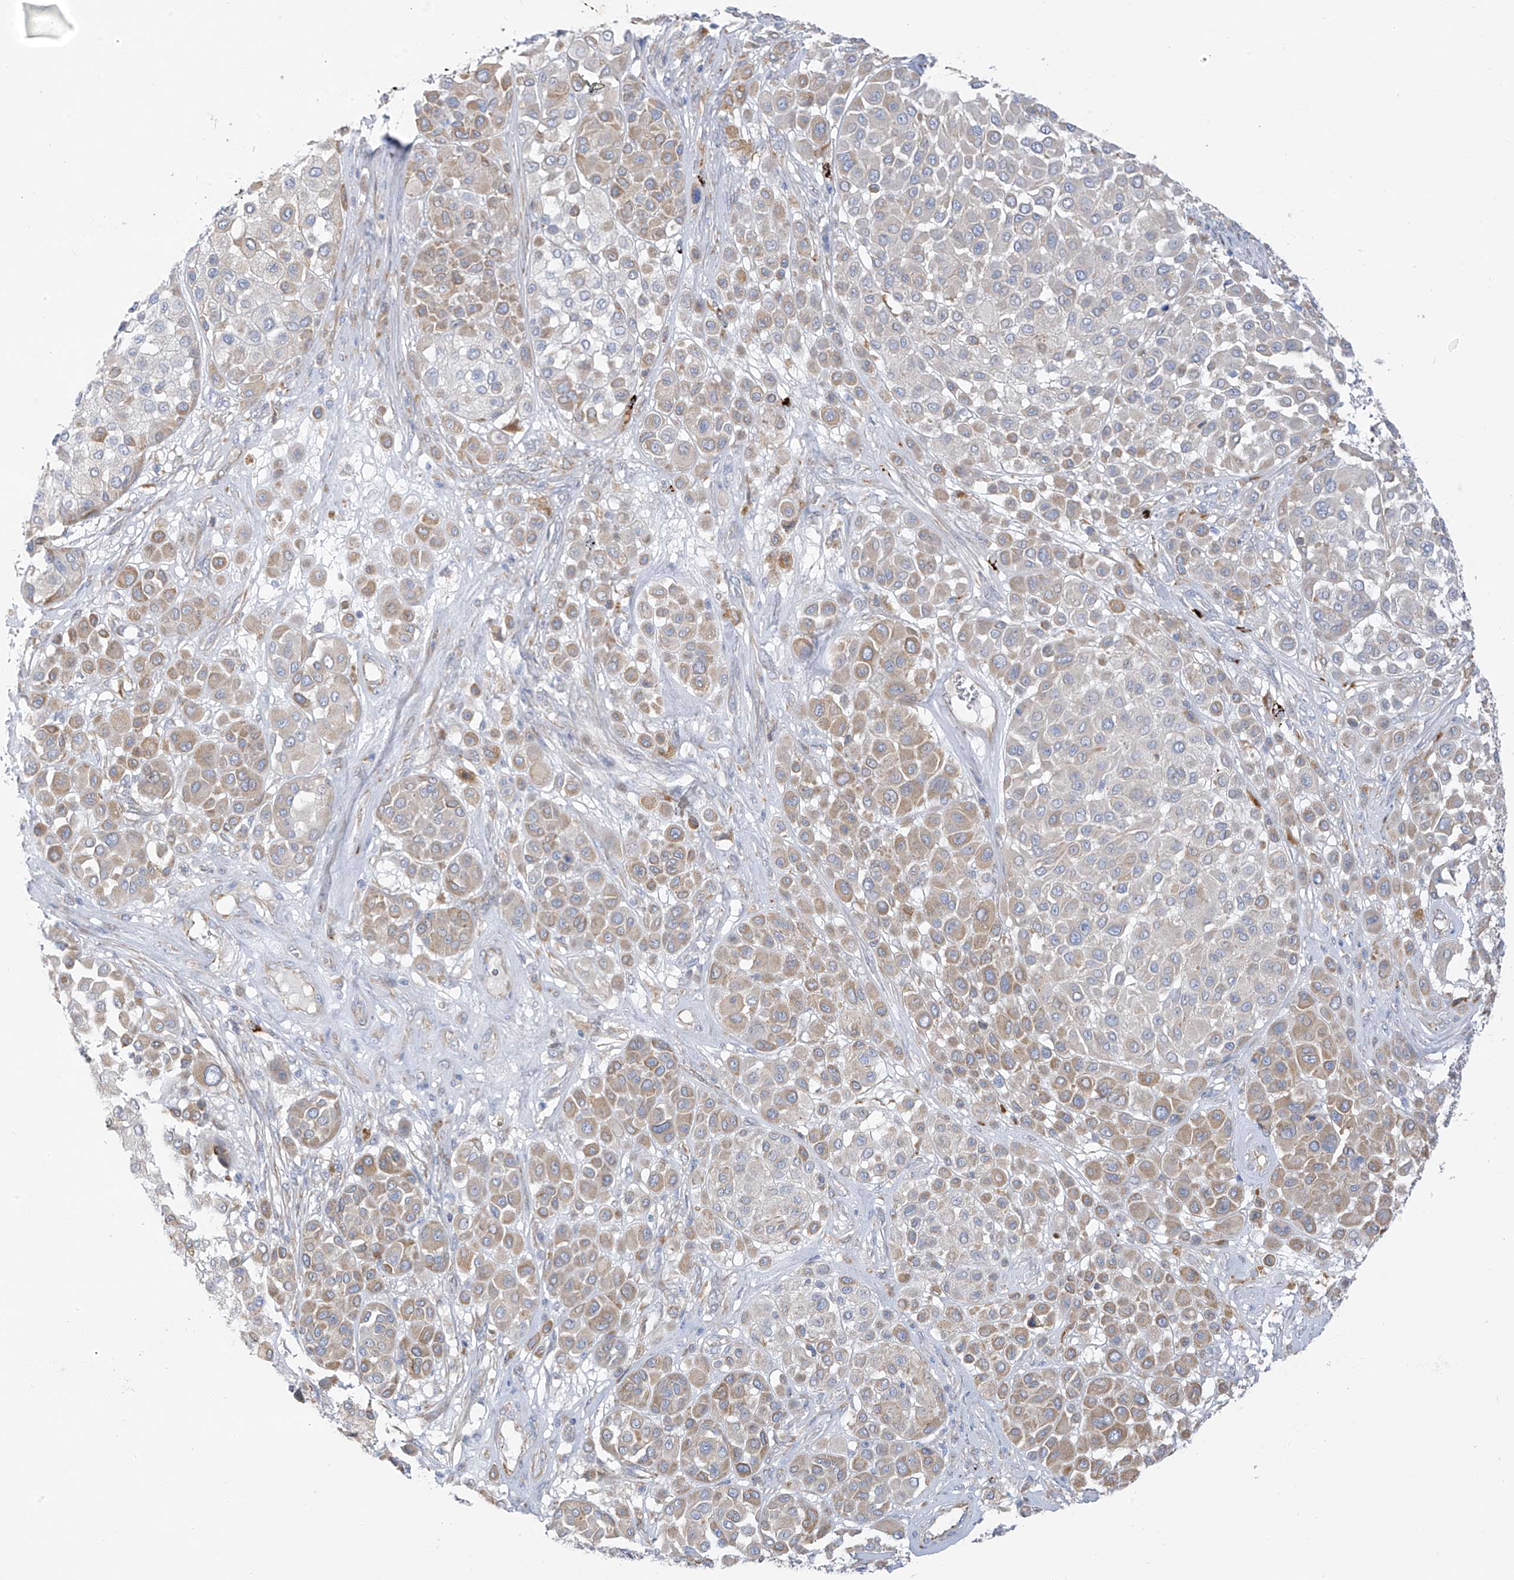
{"staining": {"intensity": "weak", "quantity": "25%-75%", "location": "cytoplasmic/membranous"}, "tissue": "melanoma", "cell_type": "Tumor cells", "image_type": "cancer", "snomed": [{"axis": "morphology", "description": "Malignant melanoma, Metastatic site"}, {"axis": "topography", "description": "Soft tissue"}], "caption": "Immunohistochemical staining of malignant melanoma (metastatic site) shows weak cytoplasmic/membranous protein positivity in approximately 25%-75% of tumor cells.", "gene": "TAL2", "patient": {"sex": "male", "age": 41}}